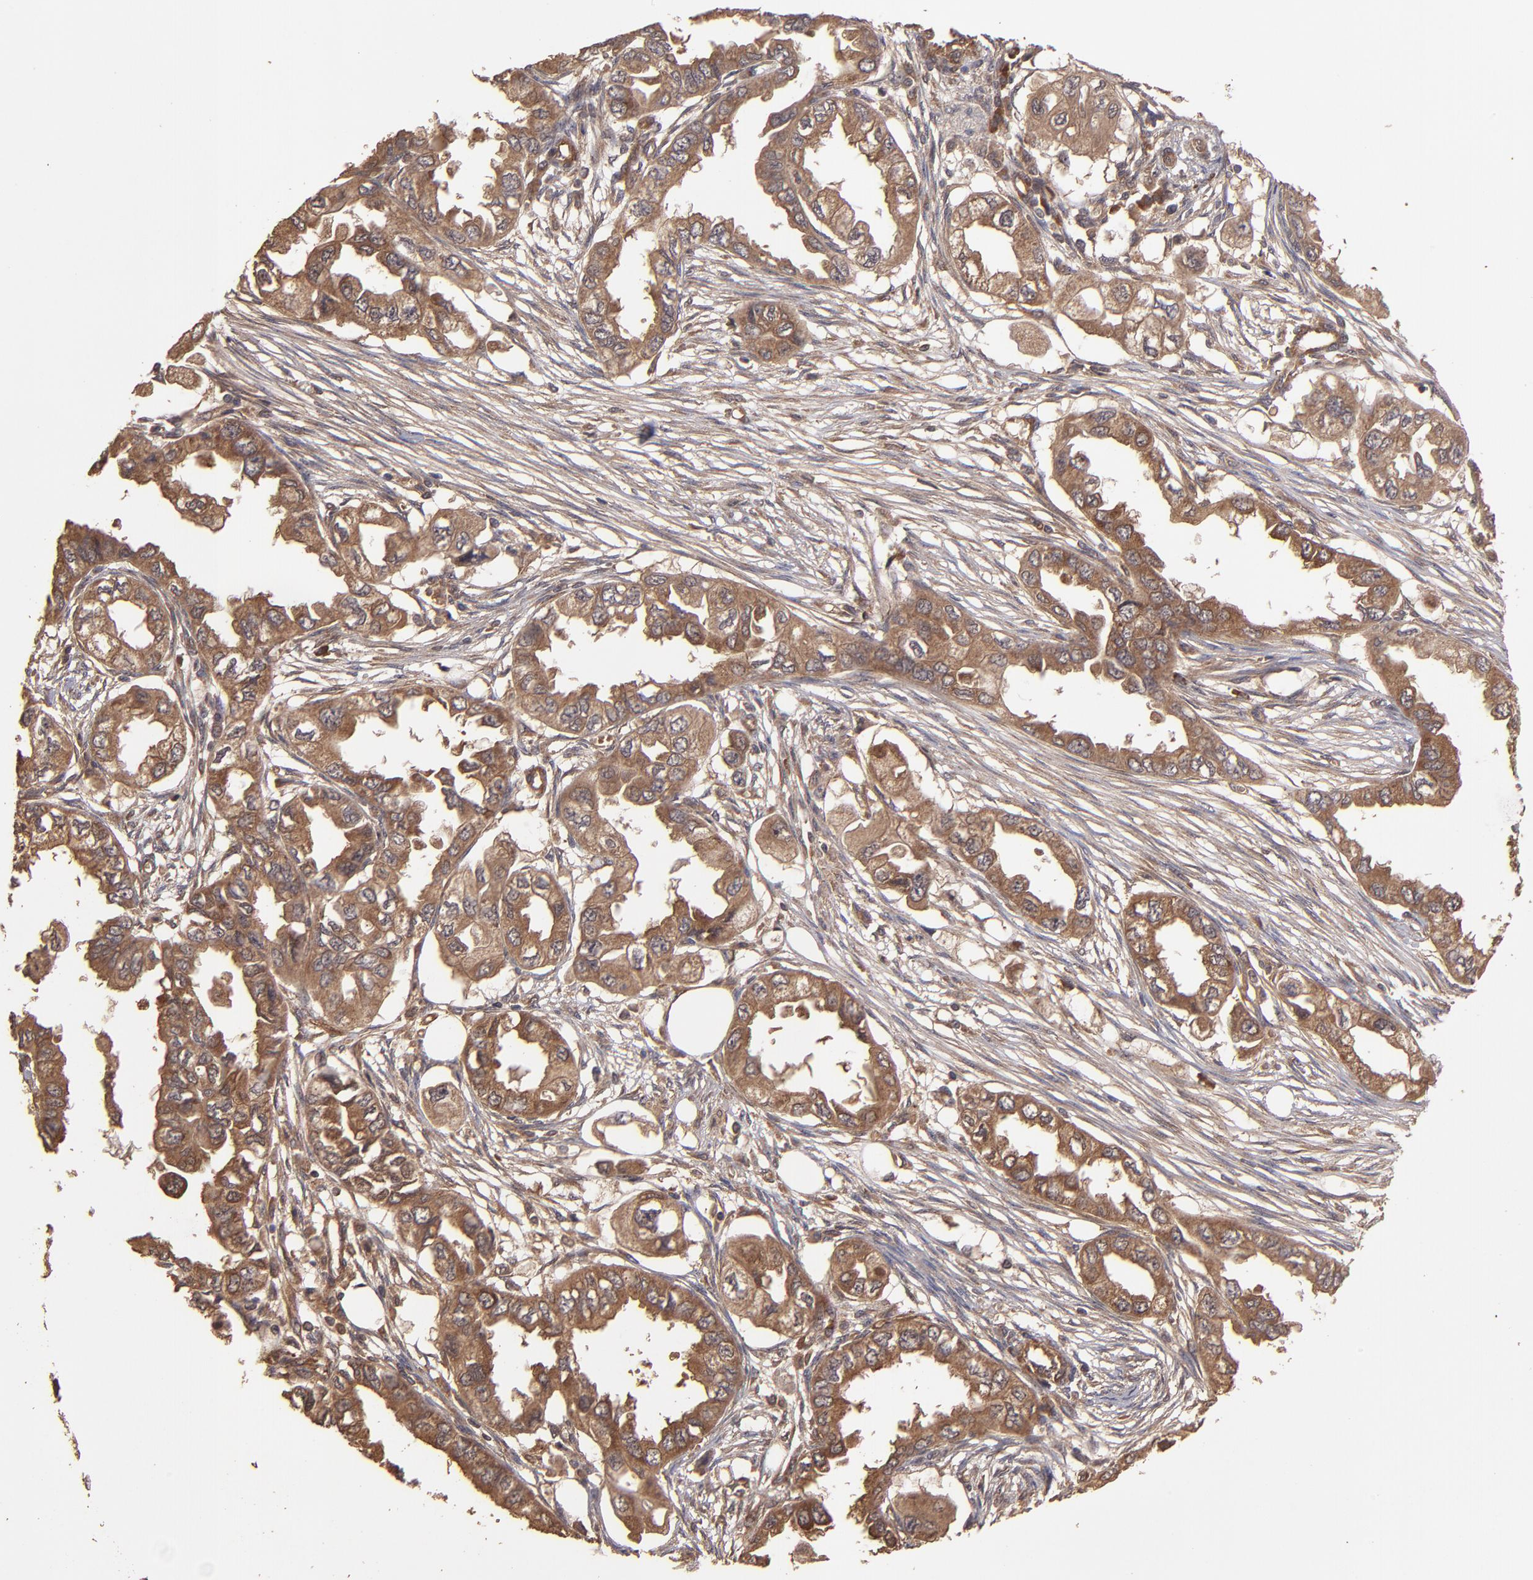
{"staining": {"intensity": "strong", "quantity": ">75%", "location": "cytoplasmic/membranous"}, "tissue": "endometrial cancer", "cell_type": "Tumor cells", "image_type": "cancer", "snomed": [{"axis": "morphology", "description": "Adenocarcinoma, NOS"}, {"axis": "topography", "description": "Endometrium"}], "caption": "Endometrial cancer stained with IHC shows strong cytoplasmic/membranous staining in about >75% of tumor cells. (DAB (3,3'-diaminobenzidine) IHC with brightfield microscopy, high magnification).", "gene": "TXNDC16", "patient": {"sex": "female", "age": 67}}